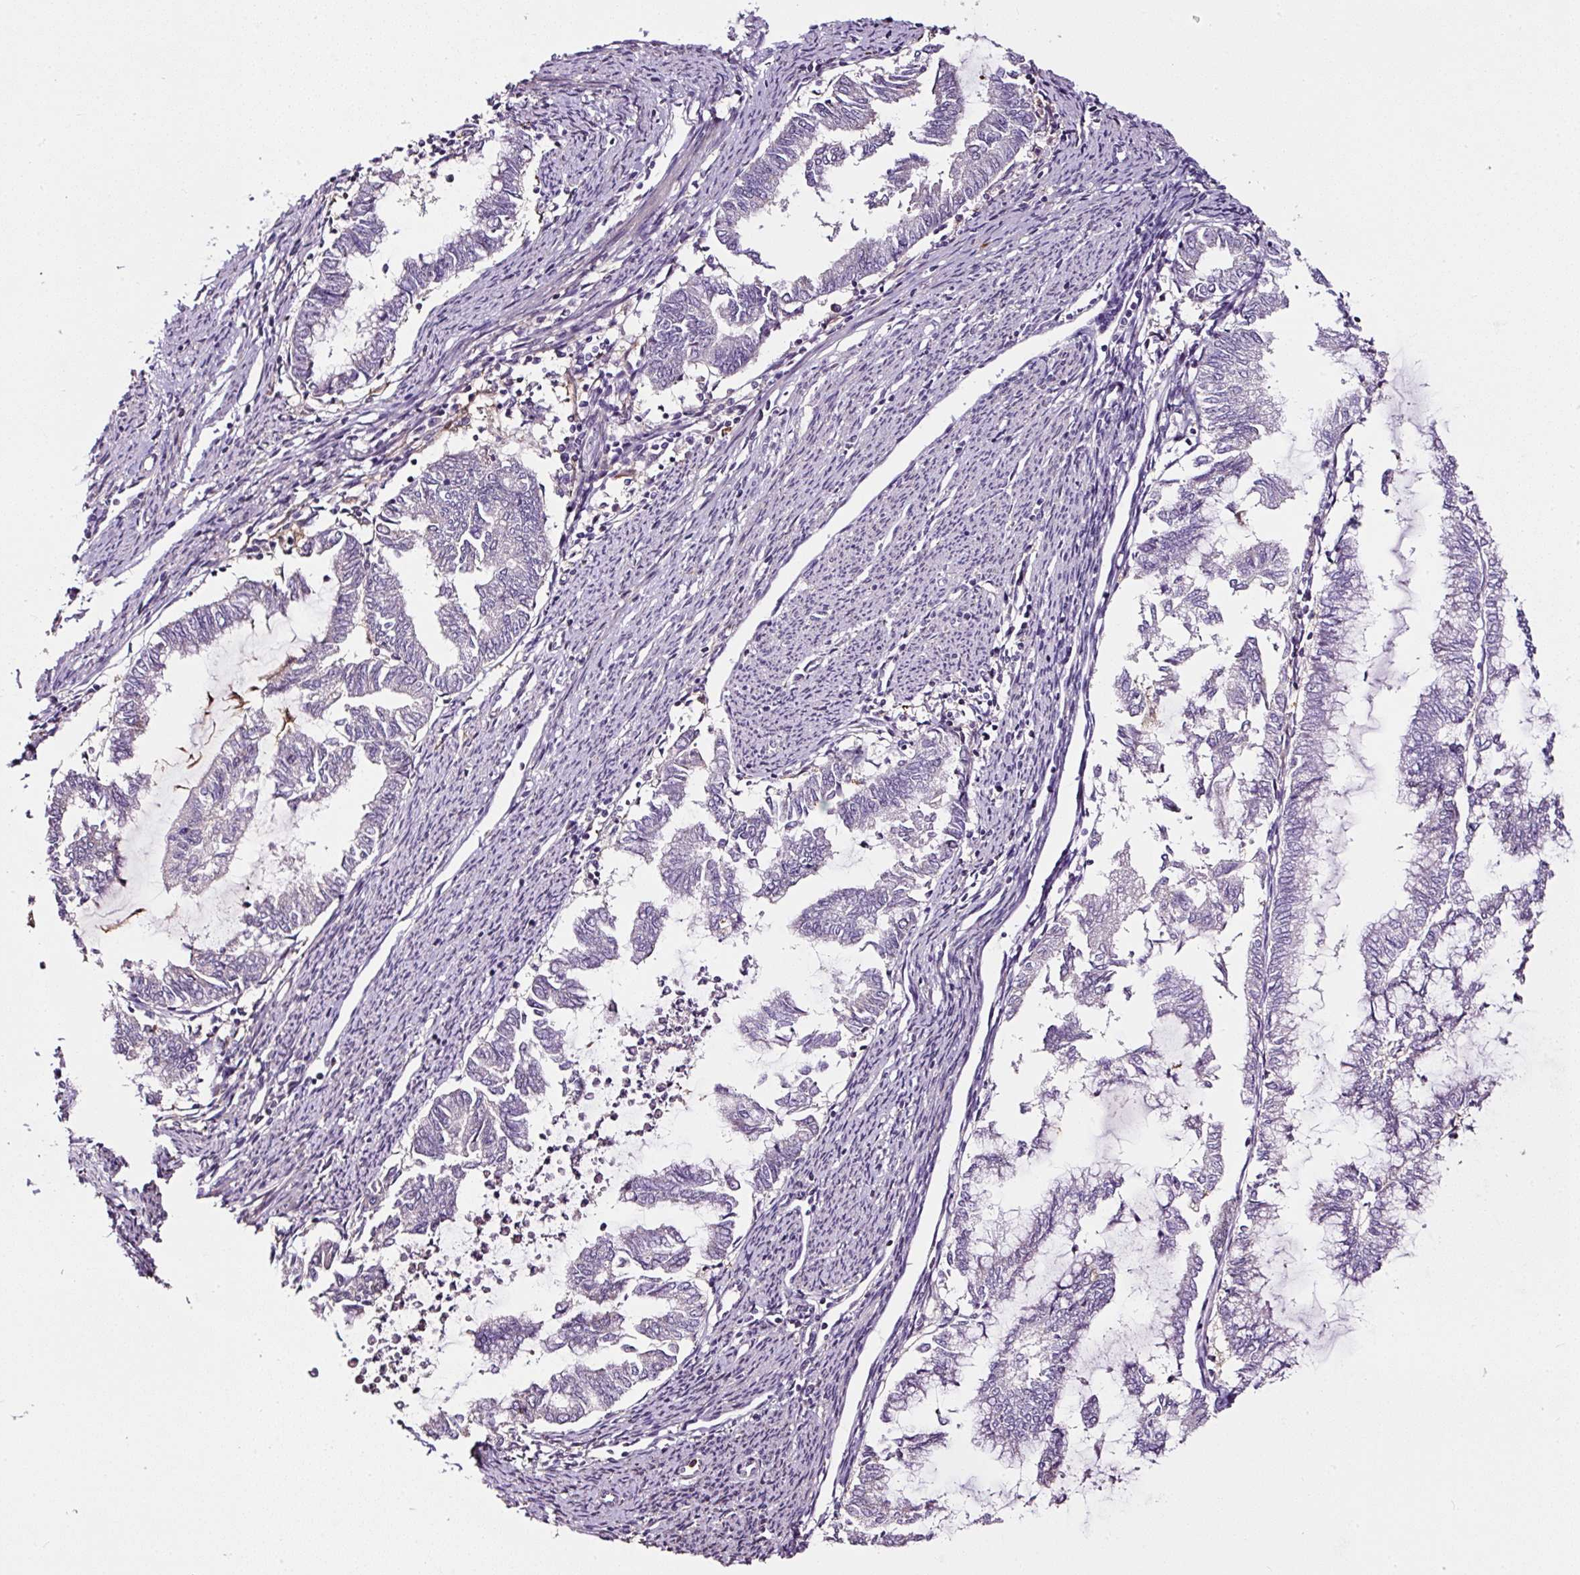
{"staining": {"intensity": "negative", "quantity": "none", "location": "none"}, "tissue": "endometrial cancer", "cell_type": "Tumor cells", "image_type": "cancer", "snomed": [{"axis": "morphology", "description": "Adenocarcinoma, NOS"}, {"axis": "topography", "description": "Endometrium"}], "caption": "Endometrial cancer (adenocarcinoma) was stained to show a protein in brown. There is no significant expression in tumor cells.", "gene": "LRRC24", "patient": {"sex": "female", "age": 79}}